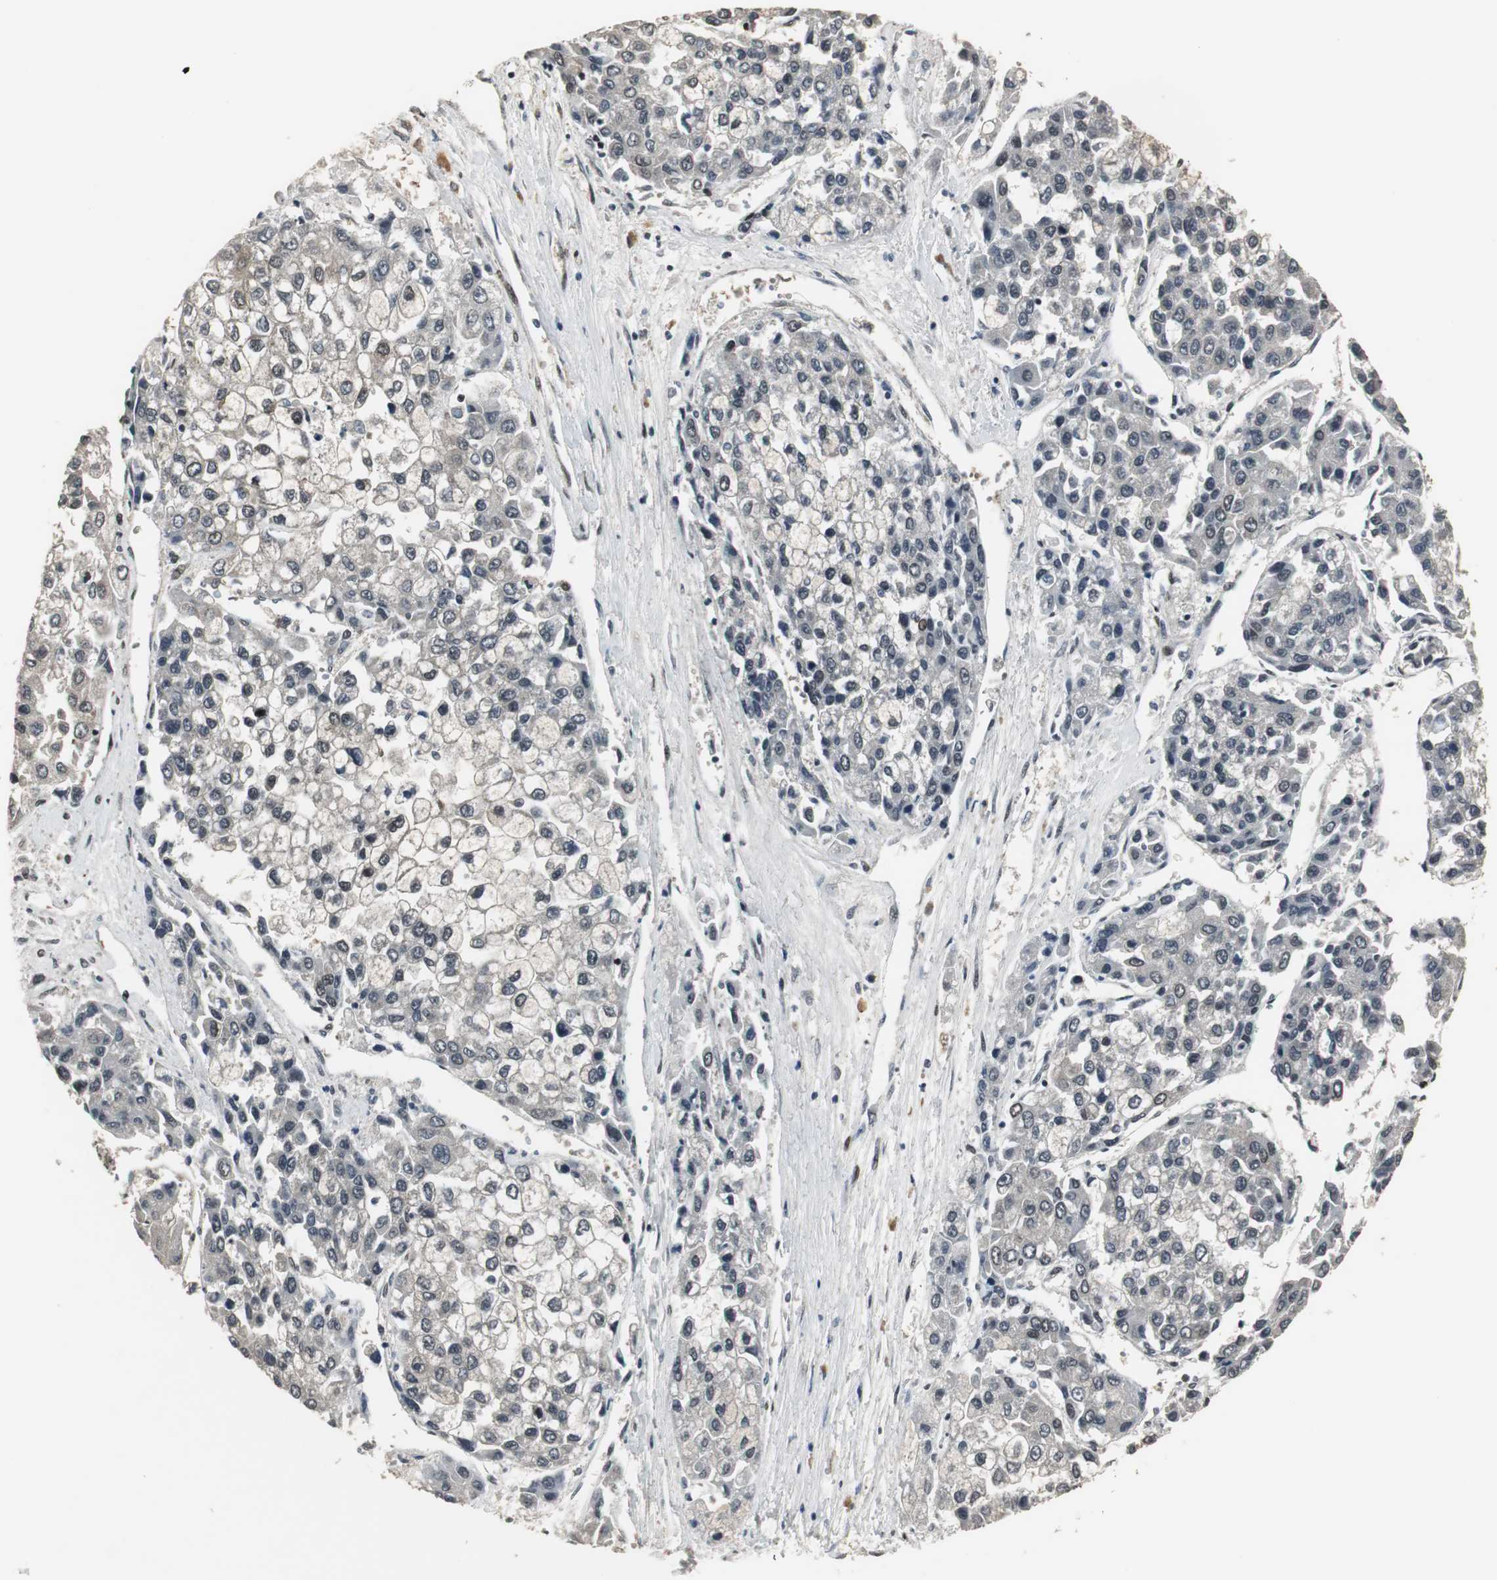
{"staining": {"intensity": "negative", "quantity": "none", "location": "none"}, "tissue": "liver cancer", "cell_type": "Tumor cells", "image_type": "cancer", "snomed": [{"axis": "morphology", "description": "Carcinoma, Hepatocellular, NOS"}, {"axis": "topography", "description": "Liver"}], "caption": "Tumor cells are negative for brown protein staining in liver cancer.", "gene": "TAF5", "patient": {"sex": "female", "age": 66}}